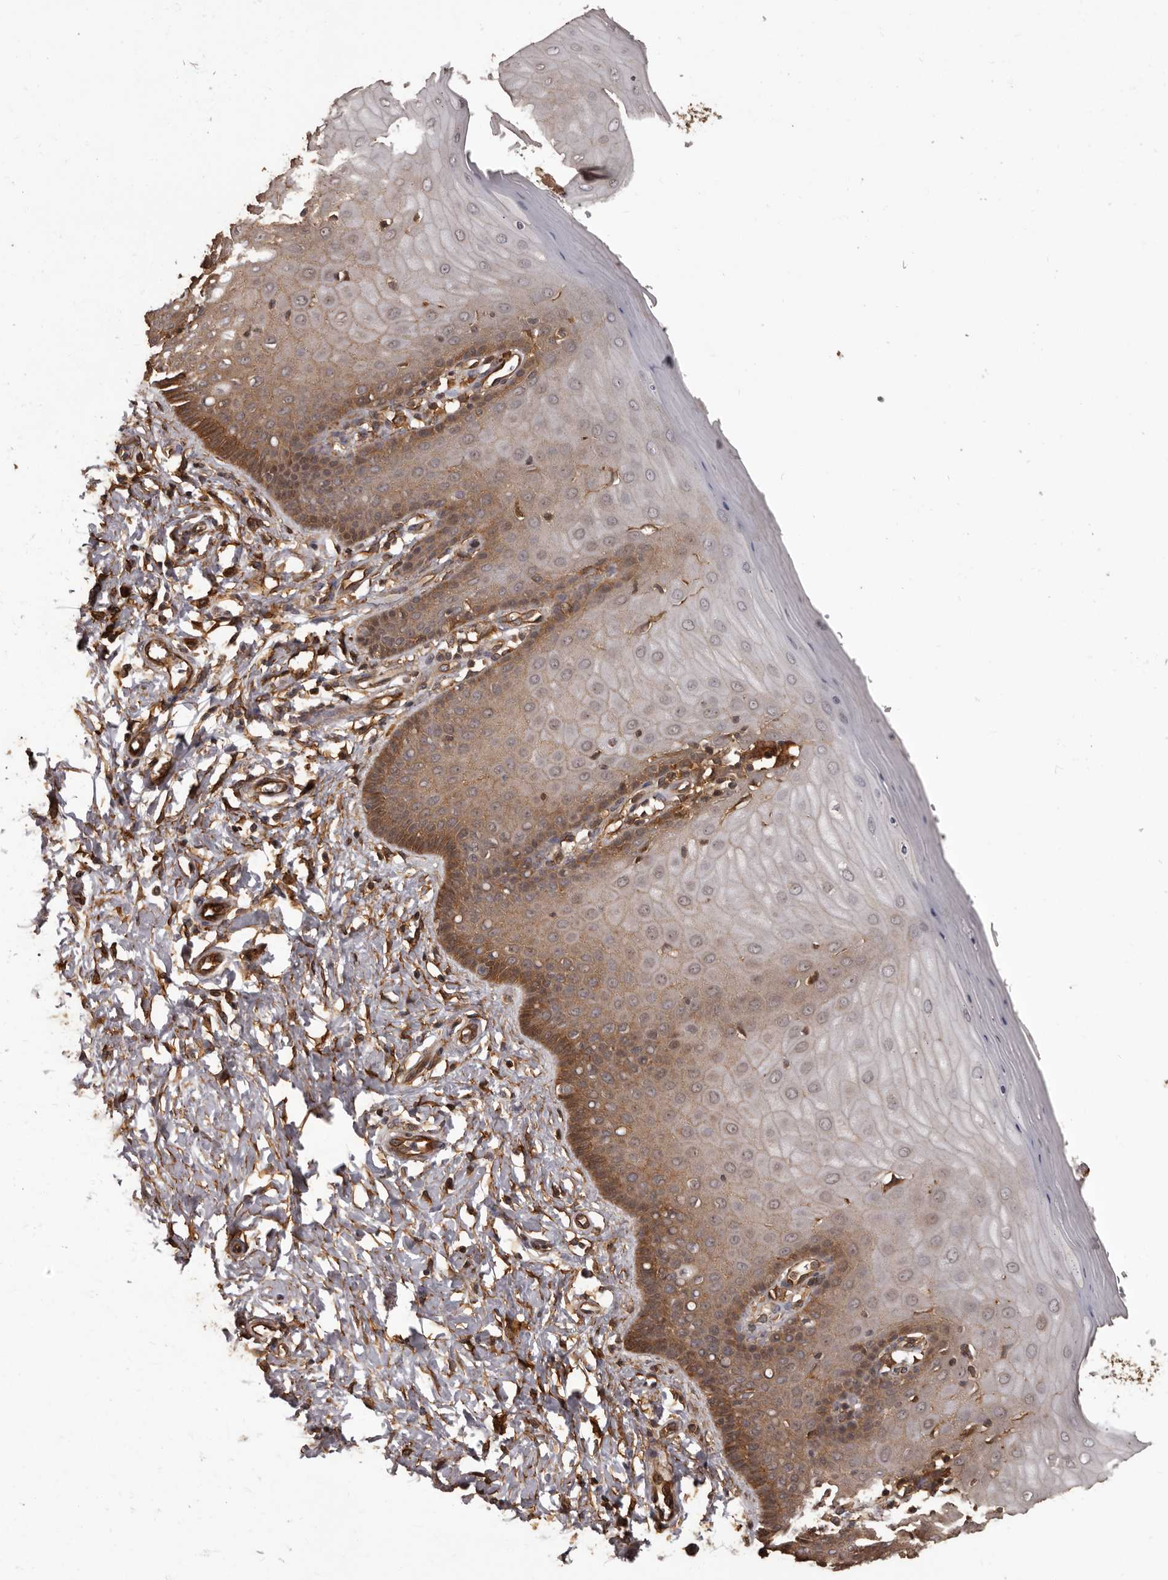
{"staining": {"intensity": "weak", "quantity": "25%-75%", "location": "cytoplasmic/membranous"}, "tissue": "cervix", "cell_type": "Glandular cells", "image_type": "normal", "snomed": [{"axis": "morphology", "description": "Normal tissue, NOS"}, {"axis": "topography", "description": "Cervix"}], "caption": "High-magnification brightfield microscopy of benign cervix stained with DAB (brown) and counterstained with hematoxylin (blue). glandular cells exhibit weak cytoplasmic/membranous staining is seen in about25%-75% of cells.", "gene": "SLITRK6", "patient": {"sex": "female", "age": 55}}